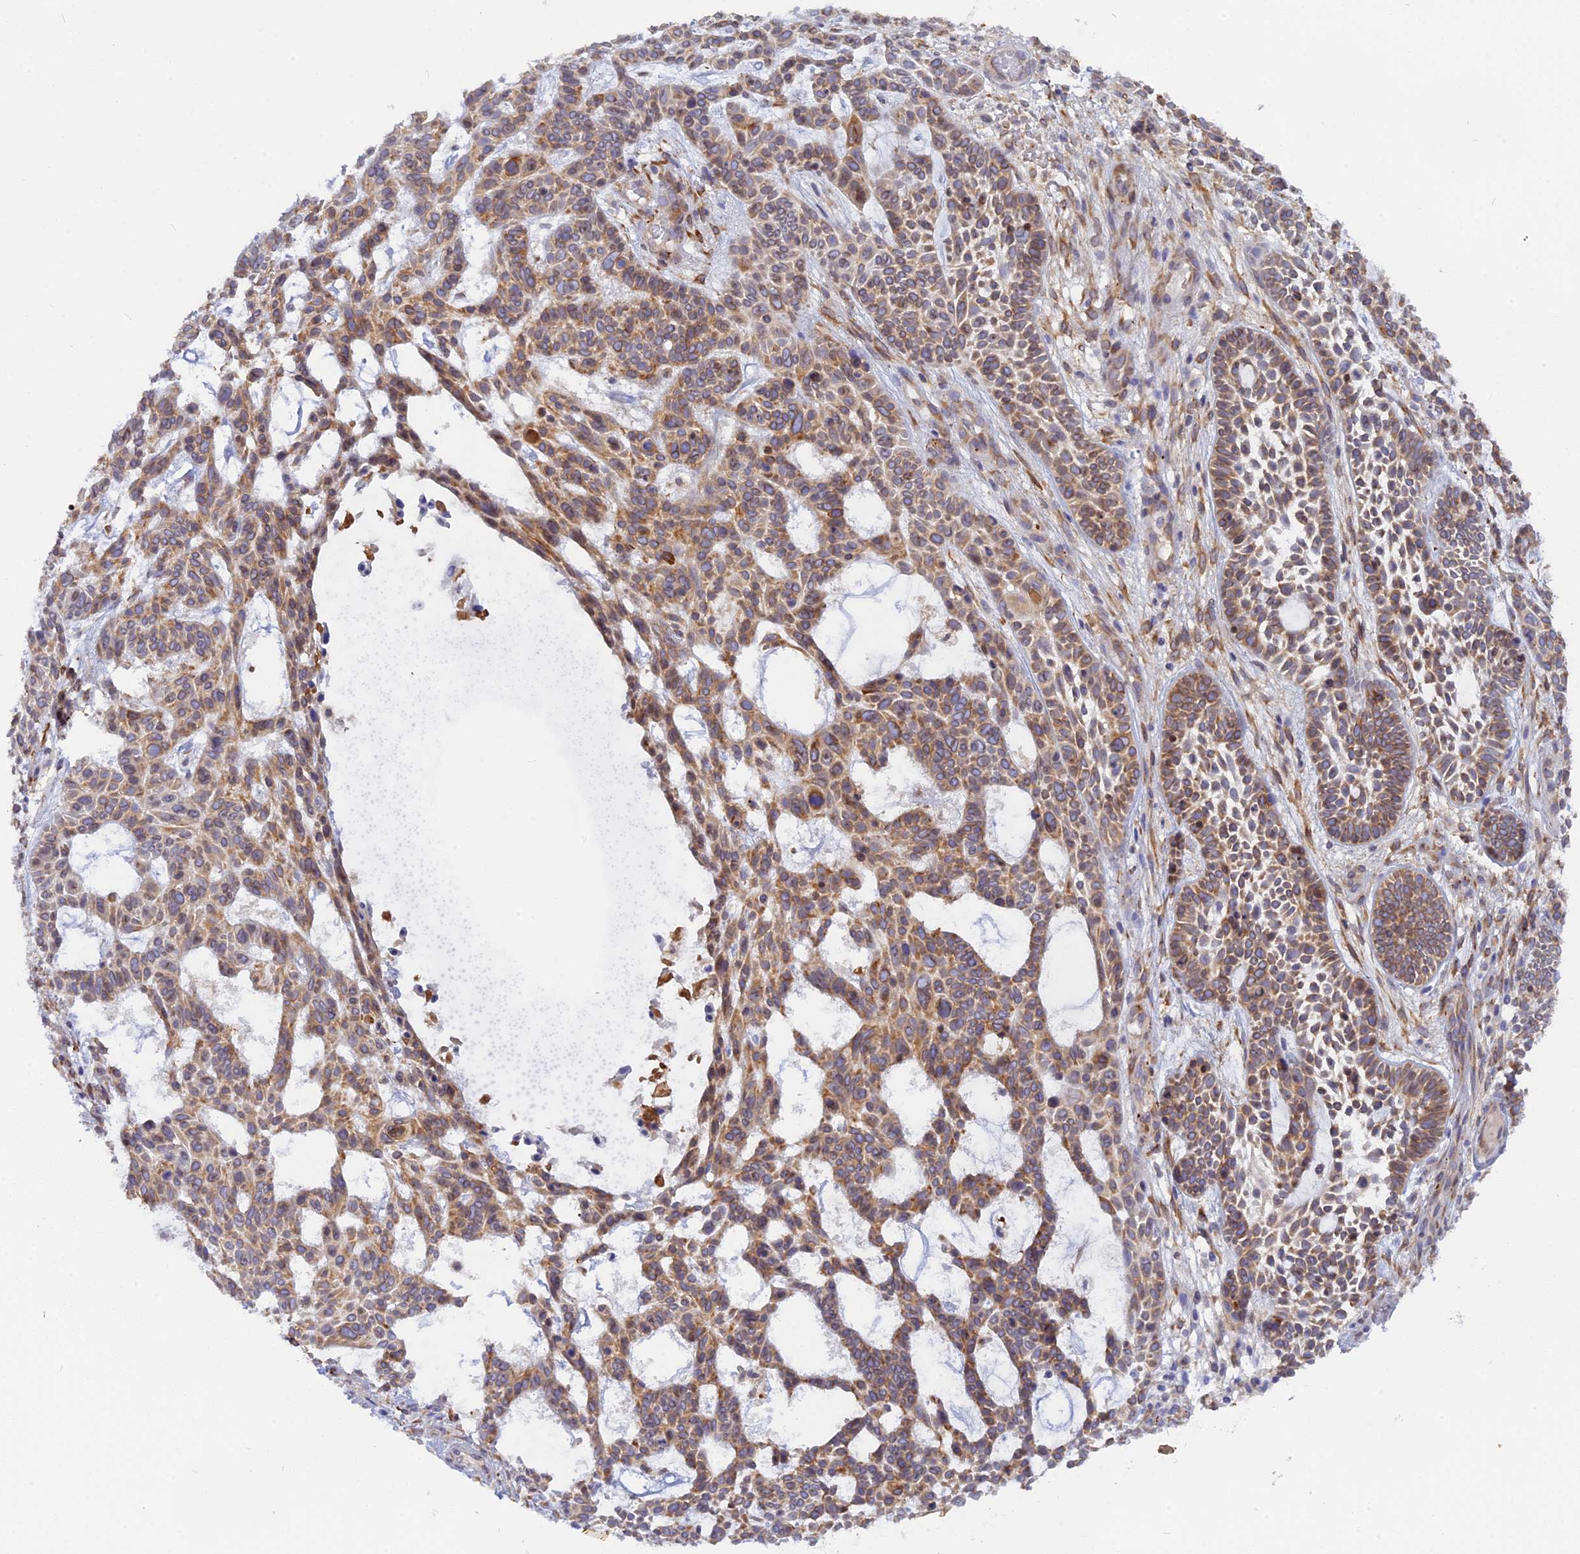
{"staining": {"intensity": "moderate", "quantity": ">75%", "location": "cytoplasmic/membranous"}, "tissue": "skin cancer", "cell_type": "Tumor cells", "image_type": "cancer", "snomed": [{"axis": "morphology", "description": "Basal cell carcinoma"}, {"axis": "topography", "description": "Skin"}], "caption": "IHC histopathology image of human skin cancer stained for a protein (brown), which displays medium levels of moderate cytoplasmic/membranous expression in approximately >75% of tumor cells.", "gene": "TLCD1", "patient": {"sex": "male", "age": 89}}